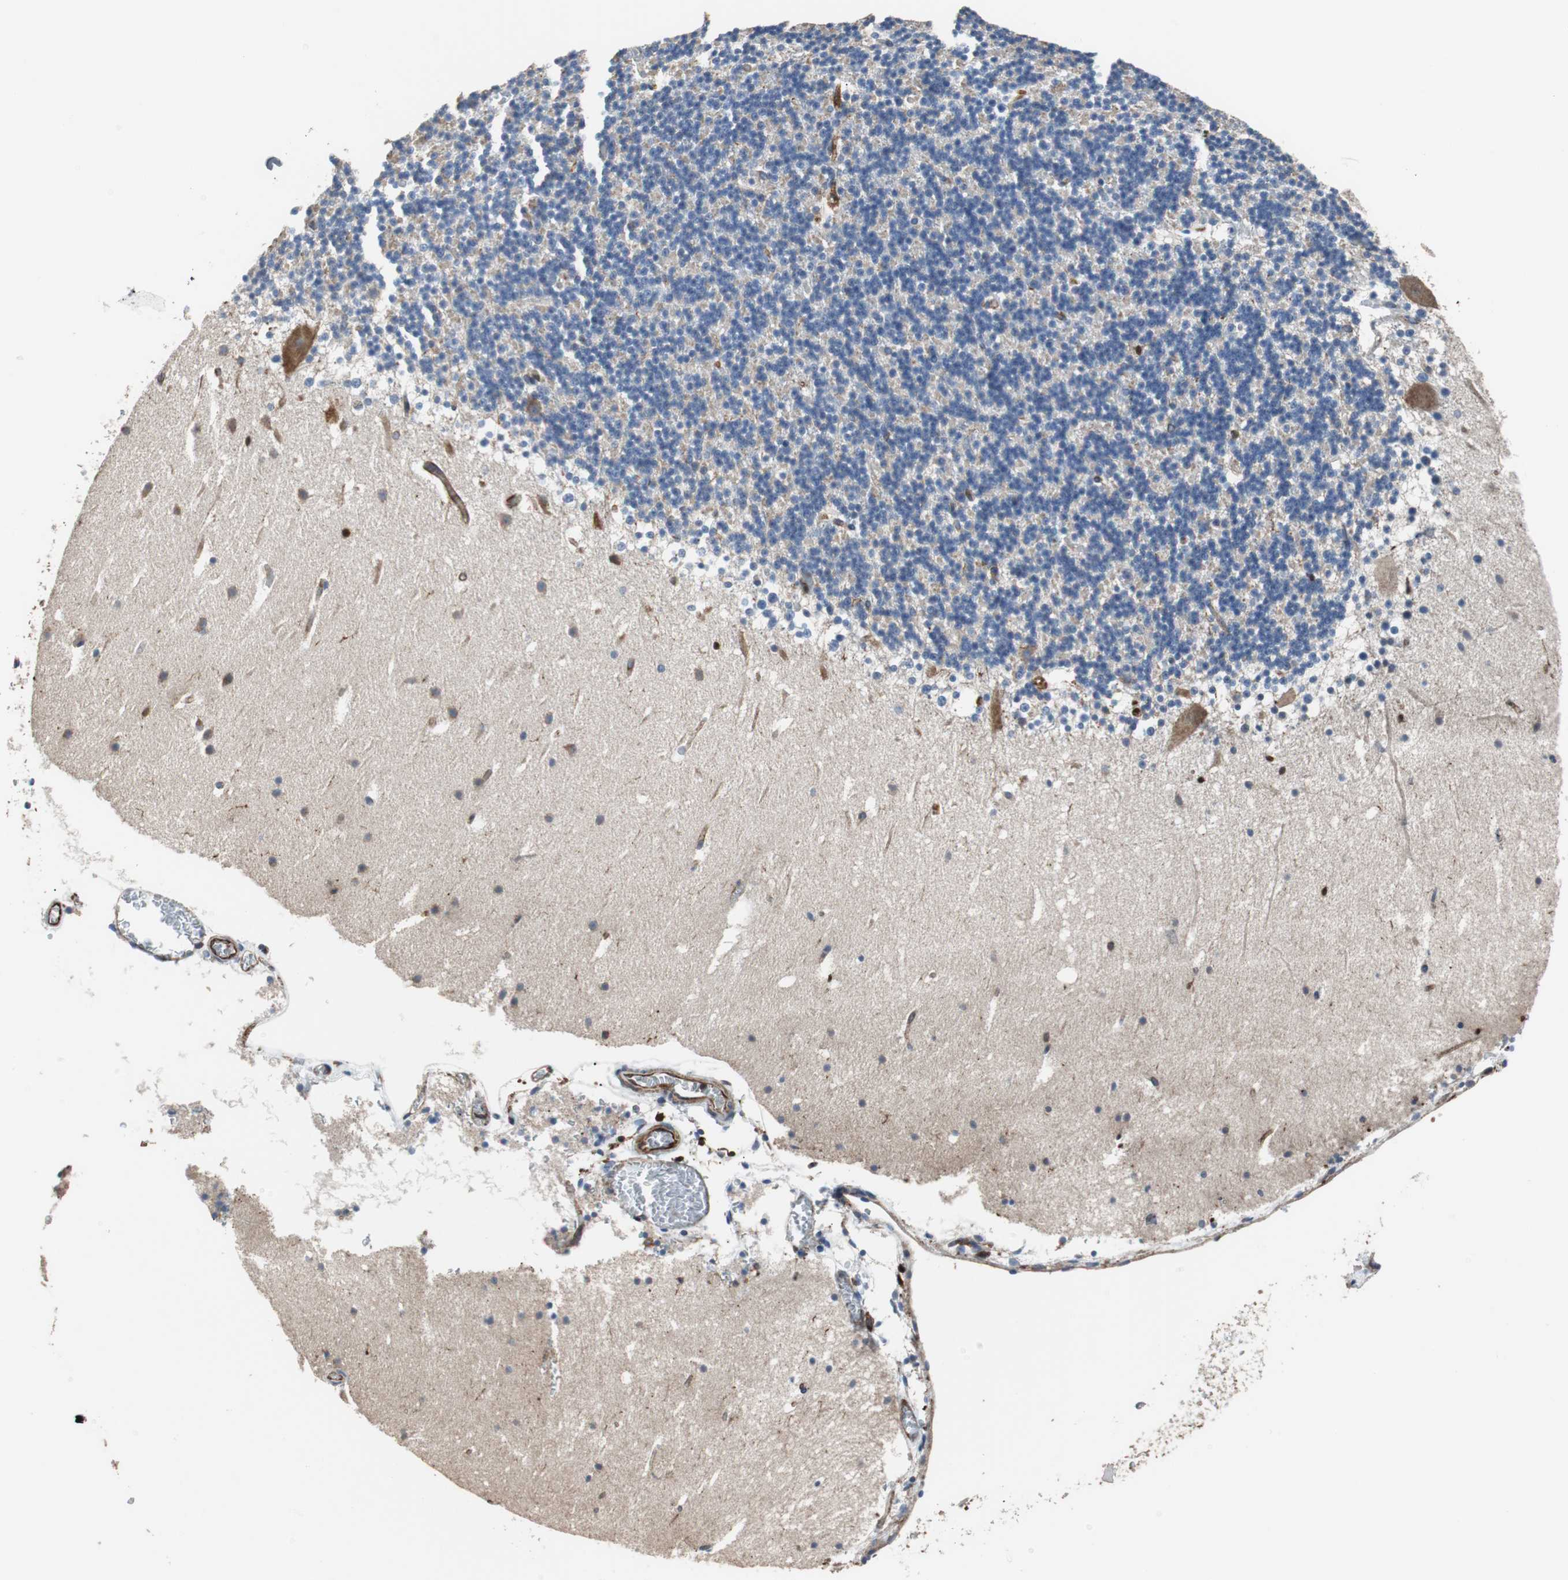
{"staining": {"intensity": "weak", "quantity": ">75%", "location": "cytoplasmic/membranous"}, "tissue": "cerebellum", "cell_type": "Cells in granular layer", "image_type": "normal", "snomed": [{"axis": "morphology", "description": "Normal tissue, NOS"}, {"axis": "topography", "description": "Cerebellum"}], "caption": "Immunohistochemistry photomicrograph of benign cerebellum: human cerebellum stained using IHC shows low levels of weak protein expression localized specifically in the cytoplasmic/membranous of cells in granular layer, appearing as a cytoplasmic/membranous brown color.", "gene": "PLCG2", "patient": {"sex": "male", "age": 45}}